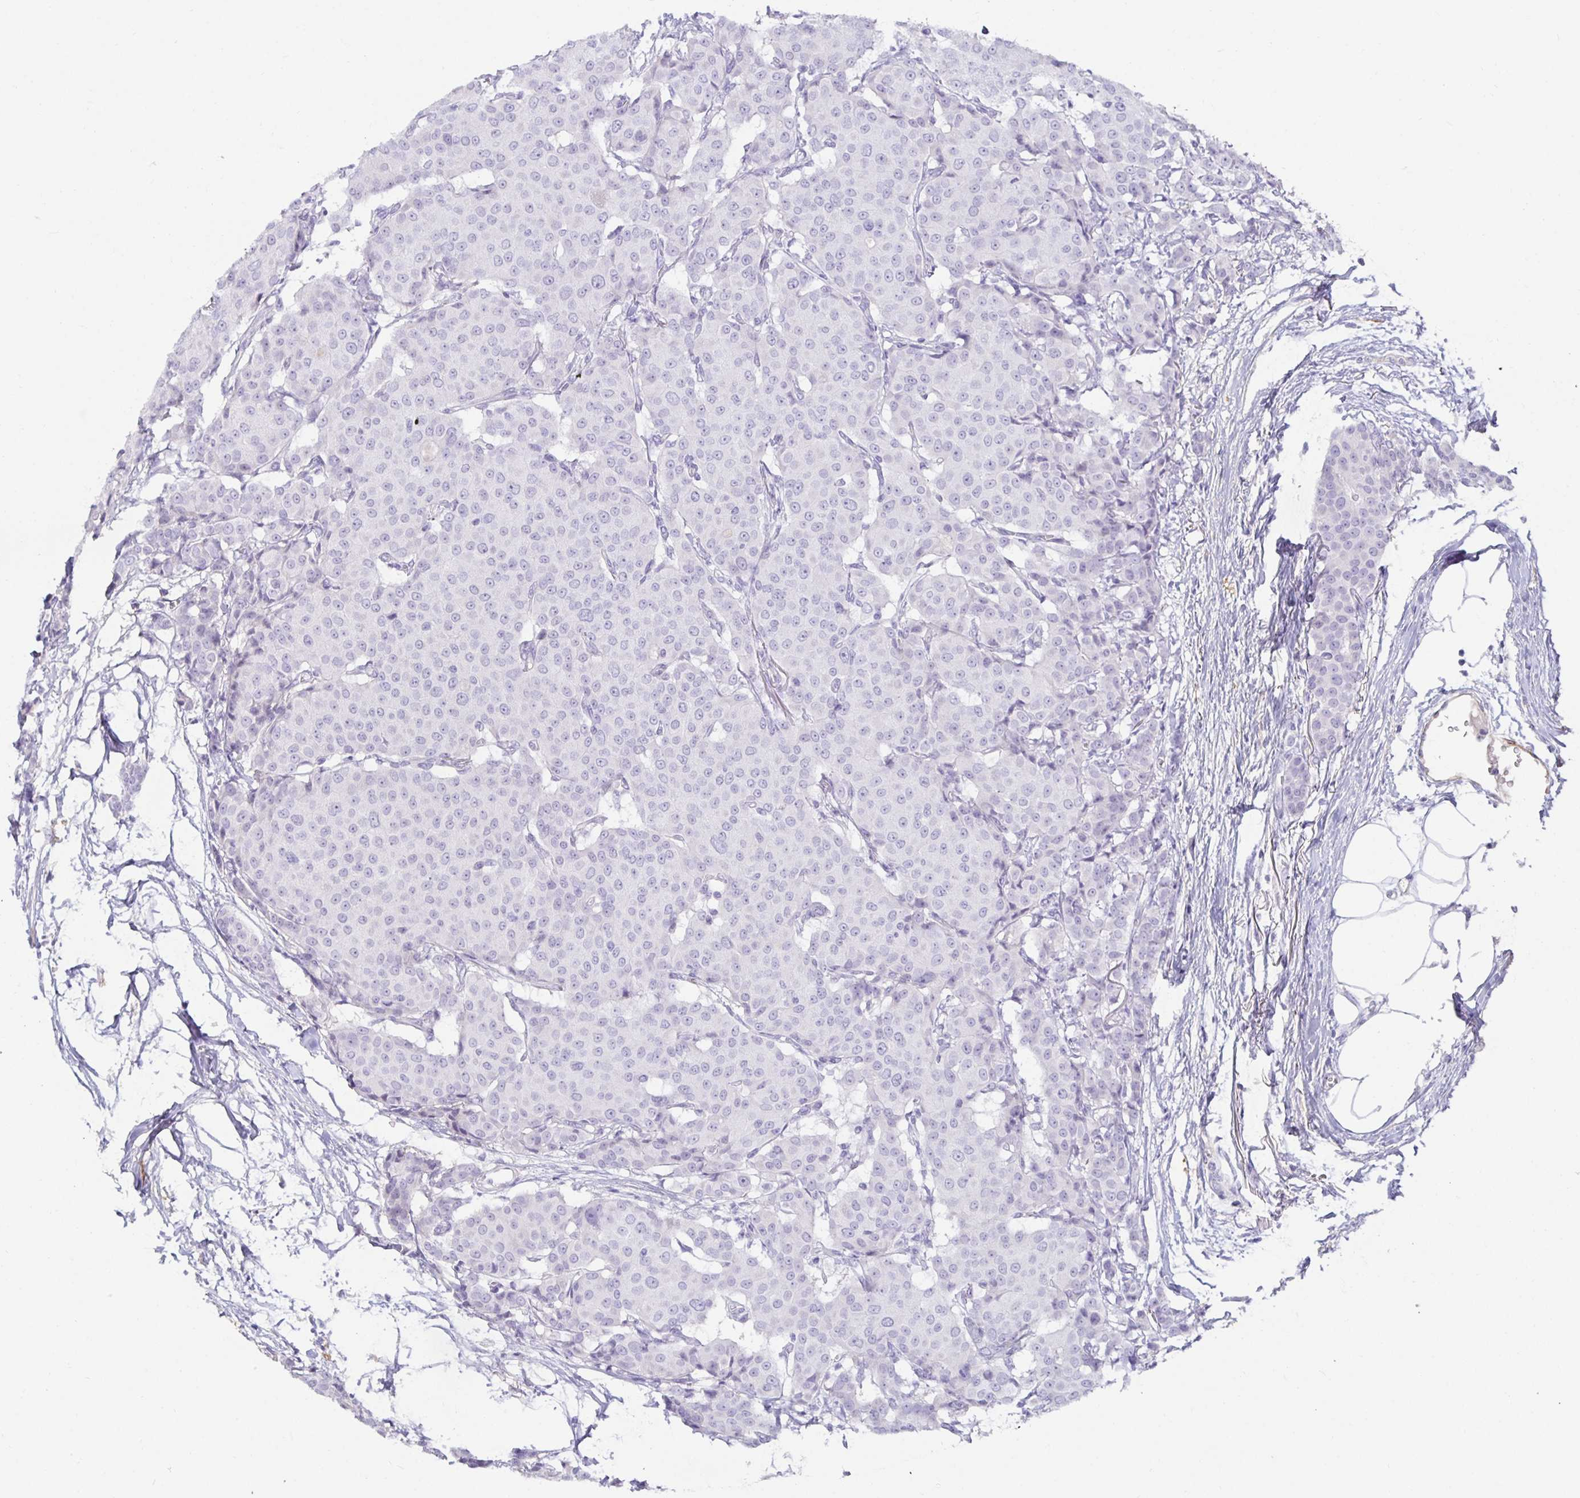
{"staining": {"intensity": "negative", "quantity": "none", "location": "none"}, "tissue": "breast cancer", "cell_type": "Tumor cells", "image_type": "cancer", "snomed": [{"axis": "morphology", "description": "Duct carcinoma"}, {"axis": "topography", "description": "Breast"}], "caption": "Tumor cells show no significant positivity in invasive ductal carcinoma (breast).", "gene": "SPAG4", "patient": {"sex": "female", "age": 91}}